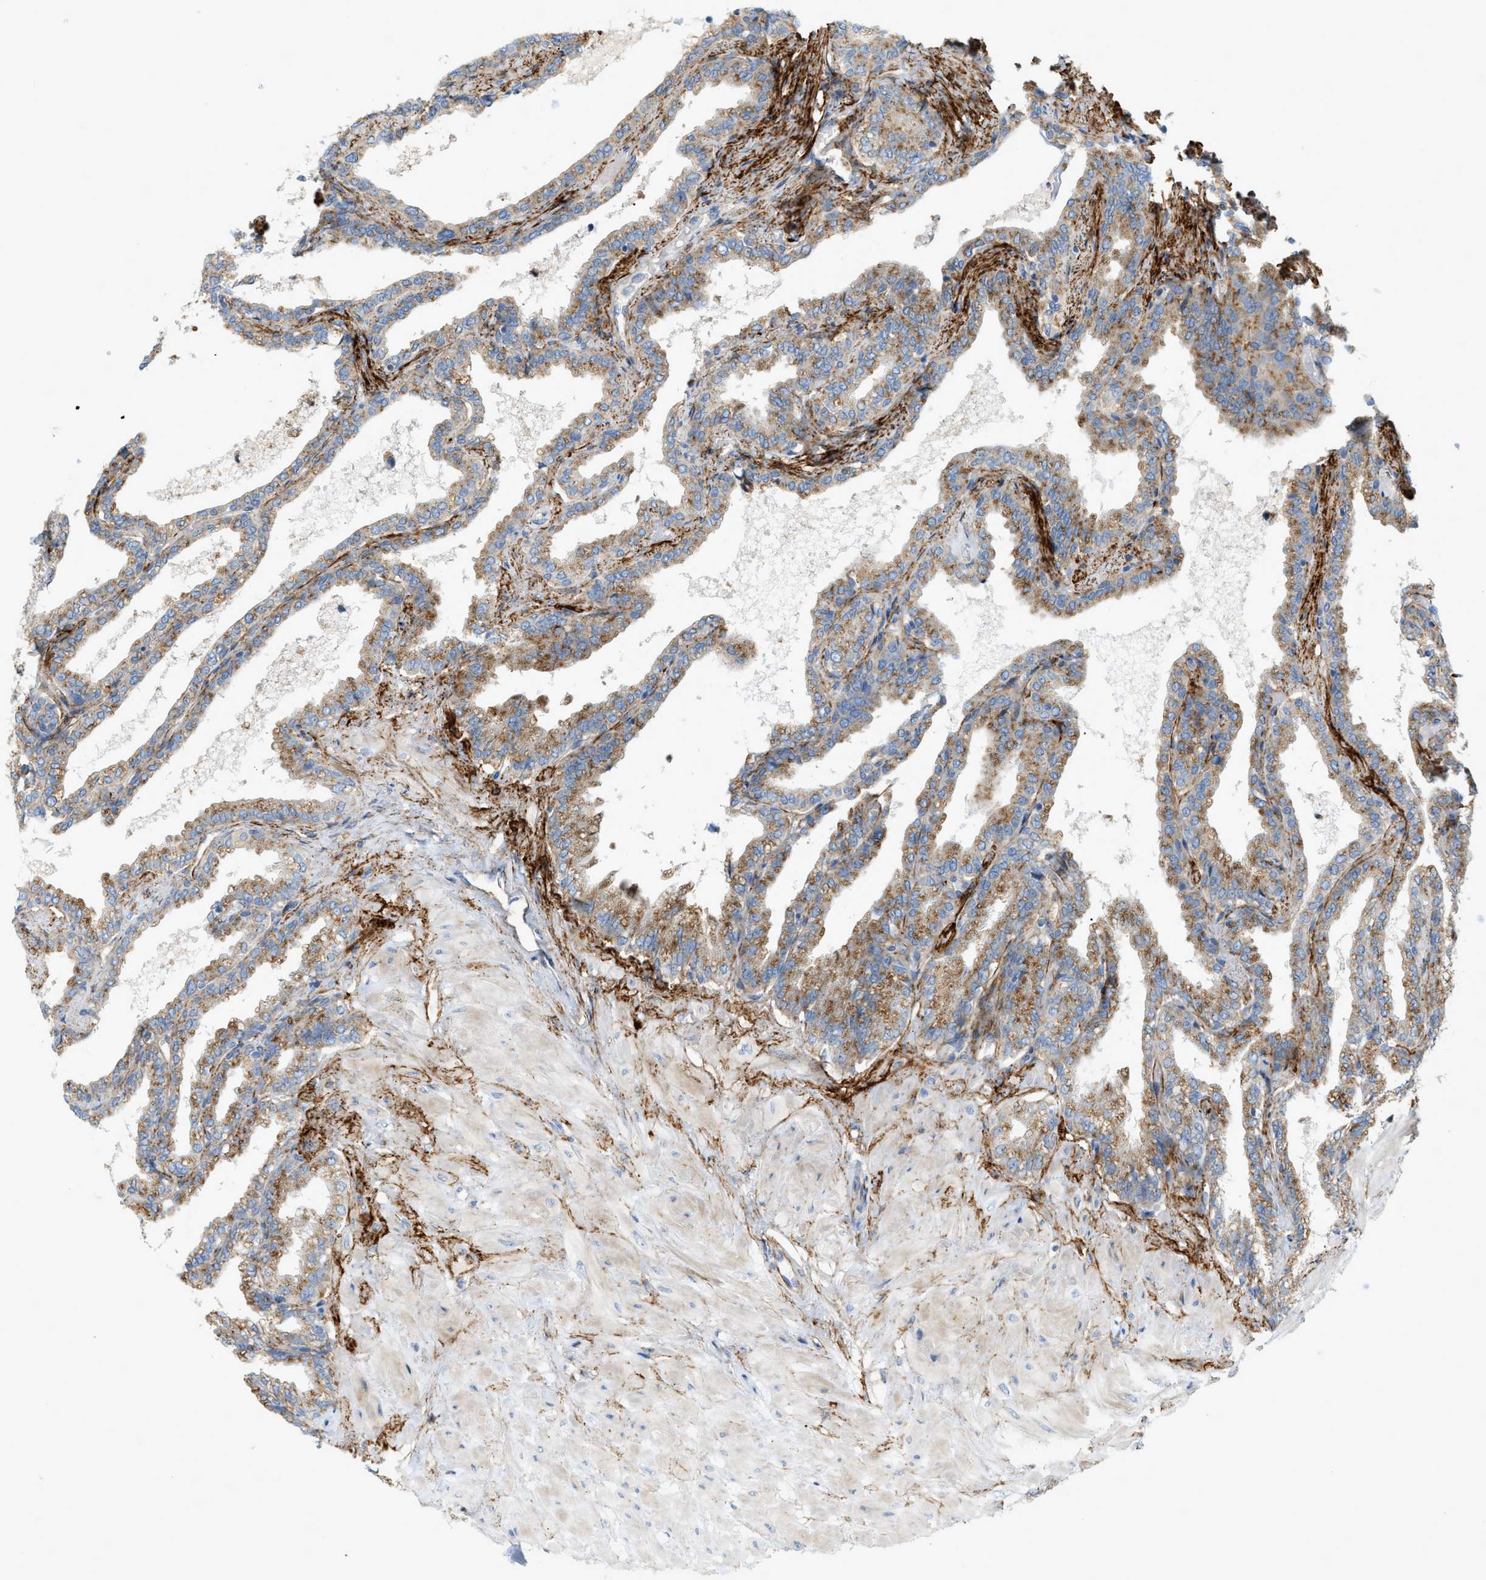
{"staining": {"intensity": "moderate", "quantity": "25%-75%", "location": "cytoplasmic/membranous"}, "tissue": "seminal vesicle", "cell_type": "Glandular cells", "image_type": "normal", "snomed": [{"axis": "morphology", "description": "Normal tissue, NOS"}, {"axis": "topography", "description": "Seminal veicle"}], "caption": "Glandular cells demonstrate medium levels of moderate cytoplasmic/membranous positivity in approximately 25%-75% of cells in normal seminal vesicle.", "gene": "LMBRD1", "patient": {"sex": "male", "age": 46}}